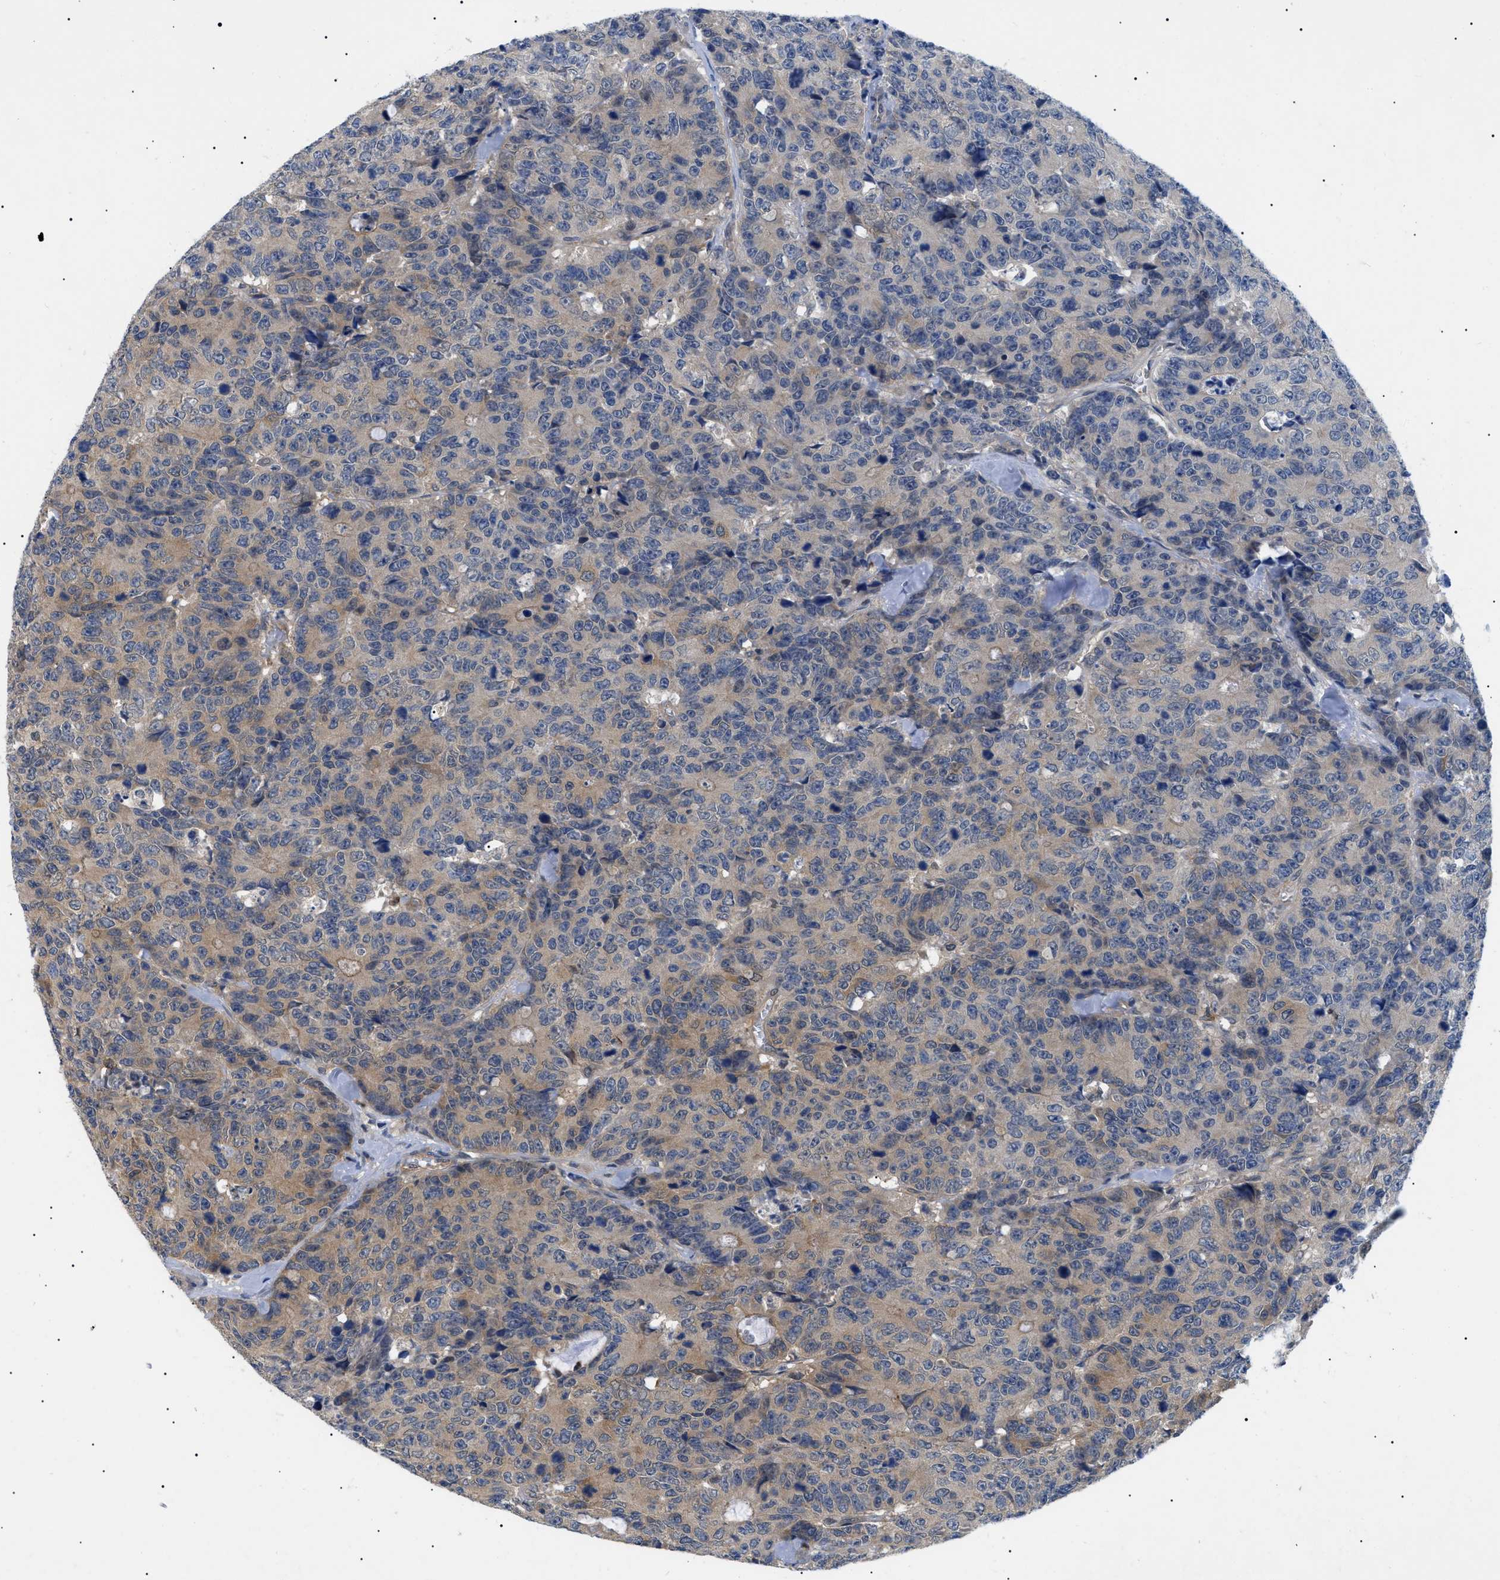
{"staining": {"intensity": "moderate", "quantity": "25%-75%", "location": "cytoplasmic/membranous"}, "tissue": "colorectal cancer", "cell_type": "Tumor cells", "image_type": "cancer", "snomed": [{"axis": "morphology", "description": "Adenocarcinoma, NOS"}, {"axis": "topography", "description": "Colon"}], "caption": "Adenocarcinoma (colorectal) tissue demonstrates moderate cytoplasmic/membranous expression in approximately 25%-75% of tumor cells, visualized by immunohistochemistry. The staining is performed using DAB brown chromogen to label protein expression. The nuclei are counter-stained blue using hematoxylin.", "gene": "RIPK1", "patient": {"sex": "female", "age": 86}}